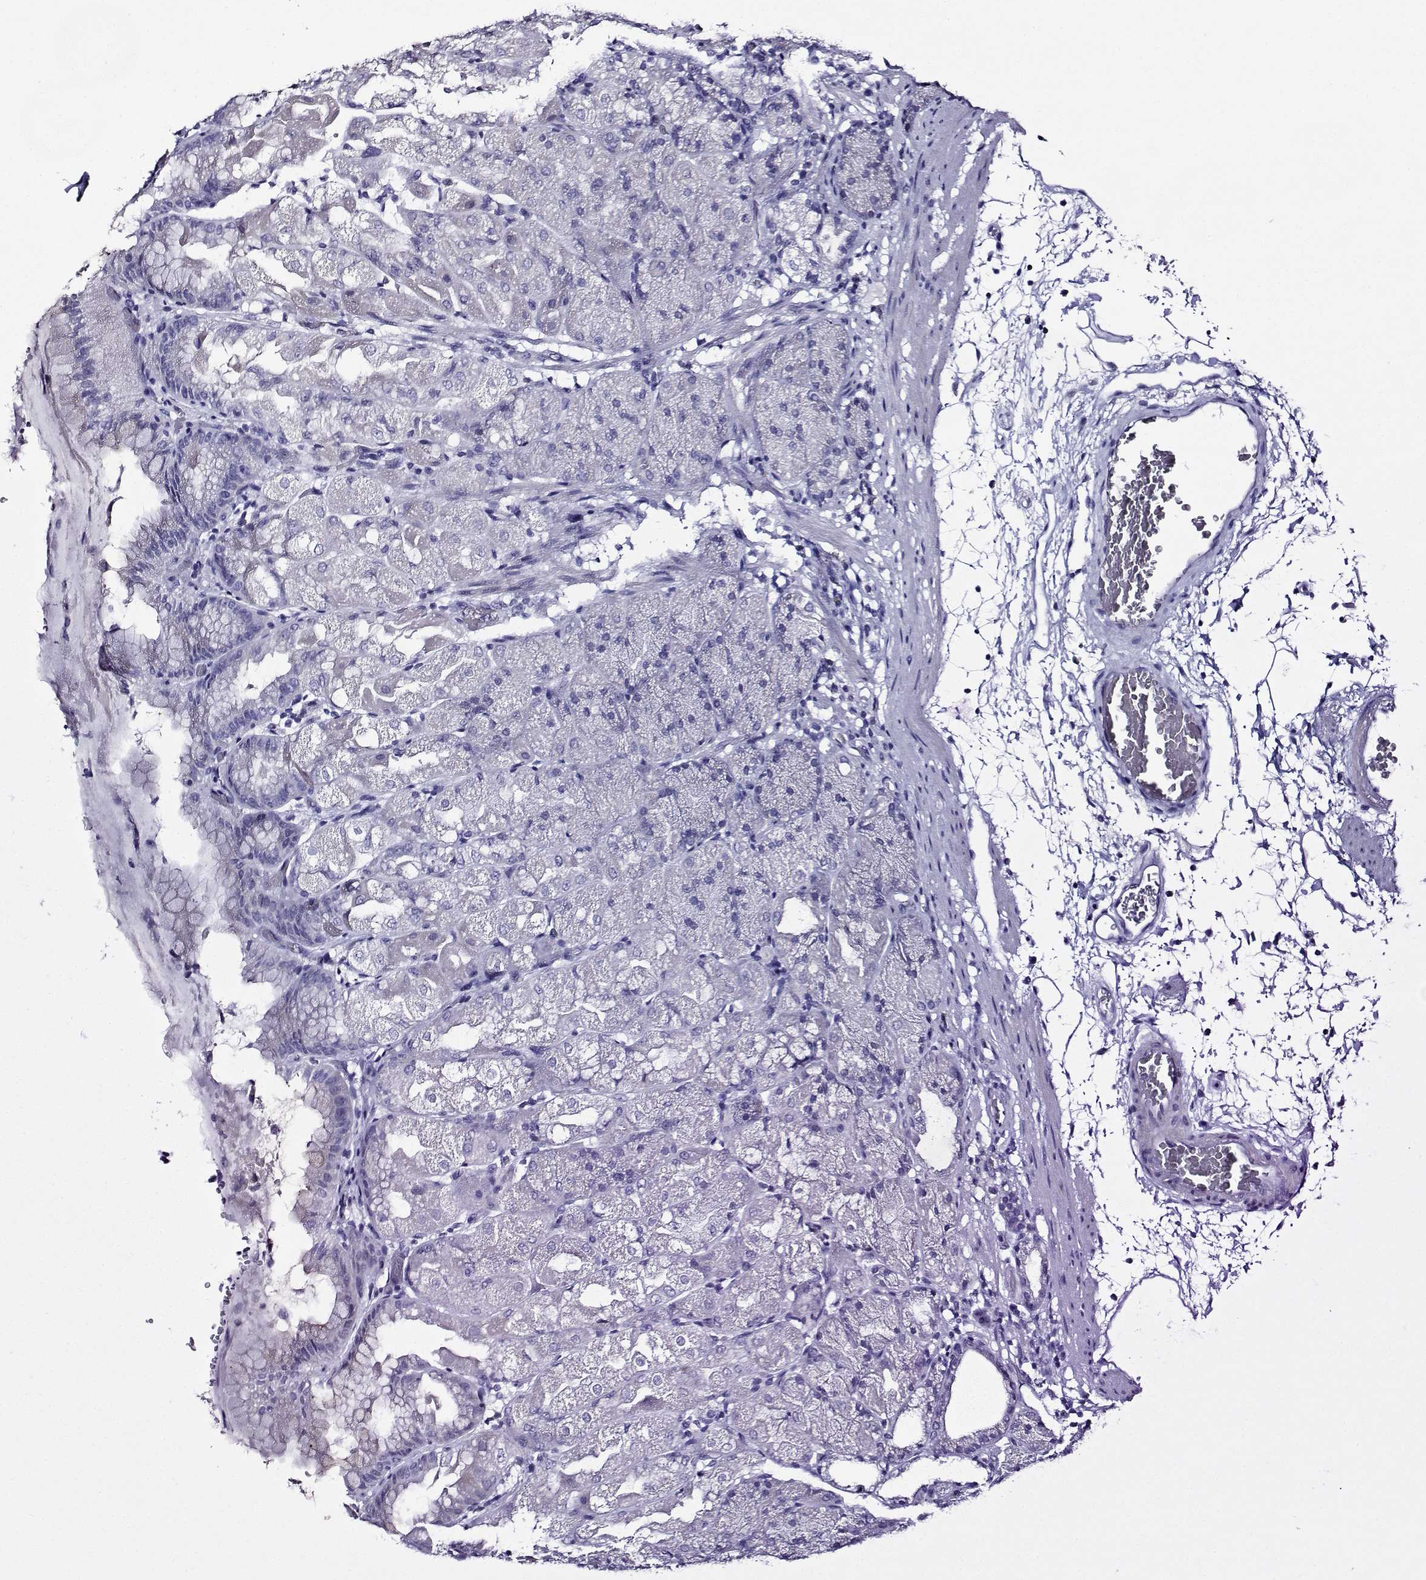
{"staining": {"intensity": "negative", "quantity": "none", "location": "none"}, "tissue": "stomach", "cell_type": "Glandular cells", "image_type": "normal", "snomed": [{"axis": "morphology", "description": "Normal tissue, NOS"}, {"axis": "topography", "description": "Stomach, upper"}, {"axis": "topography", "description": "Stomach"}, {"axis": "topography", "description": "Stomach, lower"}], "caption": "This histopathology image is of unremarkable stomach stained with immunohistochemistry (IHC) to label a protein in brown with the nuclei are counter-stained blue. There is no expression in glandular cells.", "gene": "FBXO24", "patient": {"sex": "male", "age": 62}}